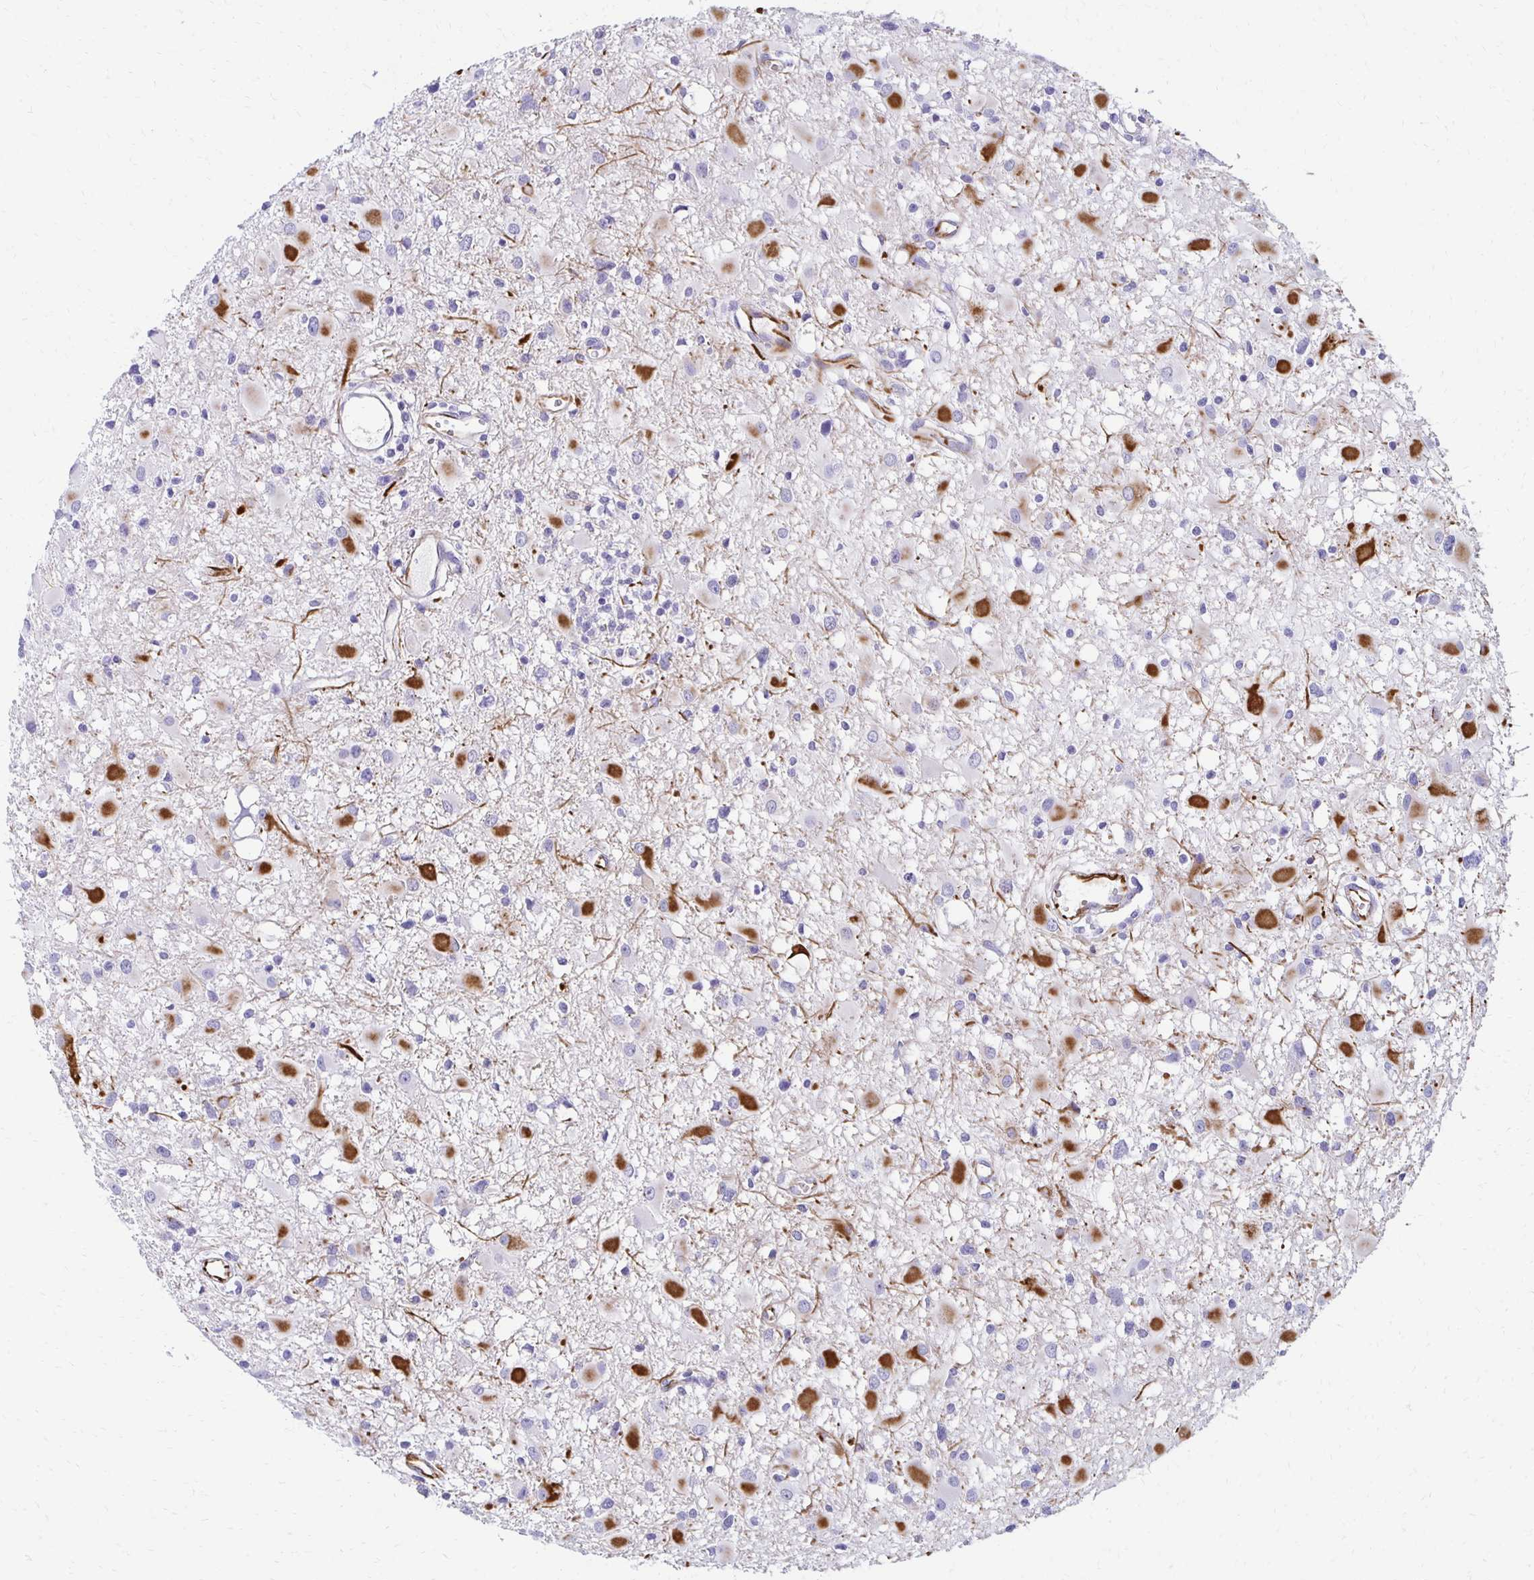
{"staining": {"intensity": "negative", "quantity": "none", "location": "none"}, "tissue": "glioma", "cell_type": "Tumor cells", "image_type": "cancer", "snomed": [{"axis": "morphology", "description": "Glioma, malignant, High grade"}, {"axis": "topography", "description": "Brain"}], "caption": "This photomicrograph is of glioma stained with IHC to label a protein in brown with the nuclei are counter-stained blue. There is no staining in tumor cells. (Stains: DAB immunohistochemistry with hematoxylin counter stain, Microscopy: brightfield microscopy at high magnification).", "gene": "TMEM54", "patient": {"sex": "male", "age": 54}}